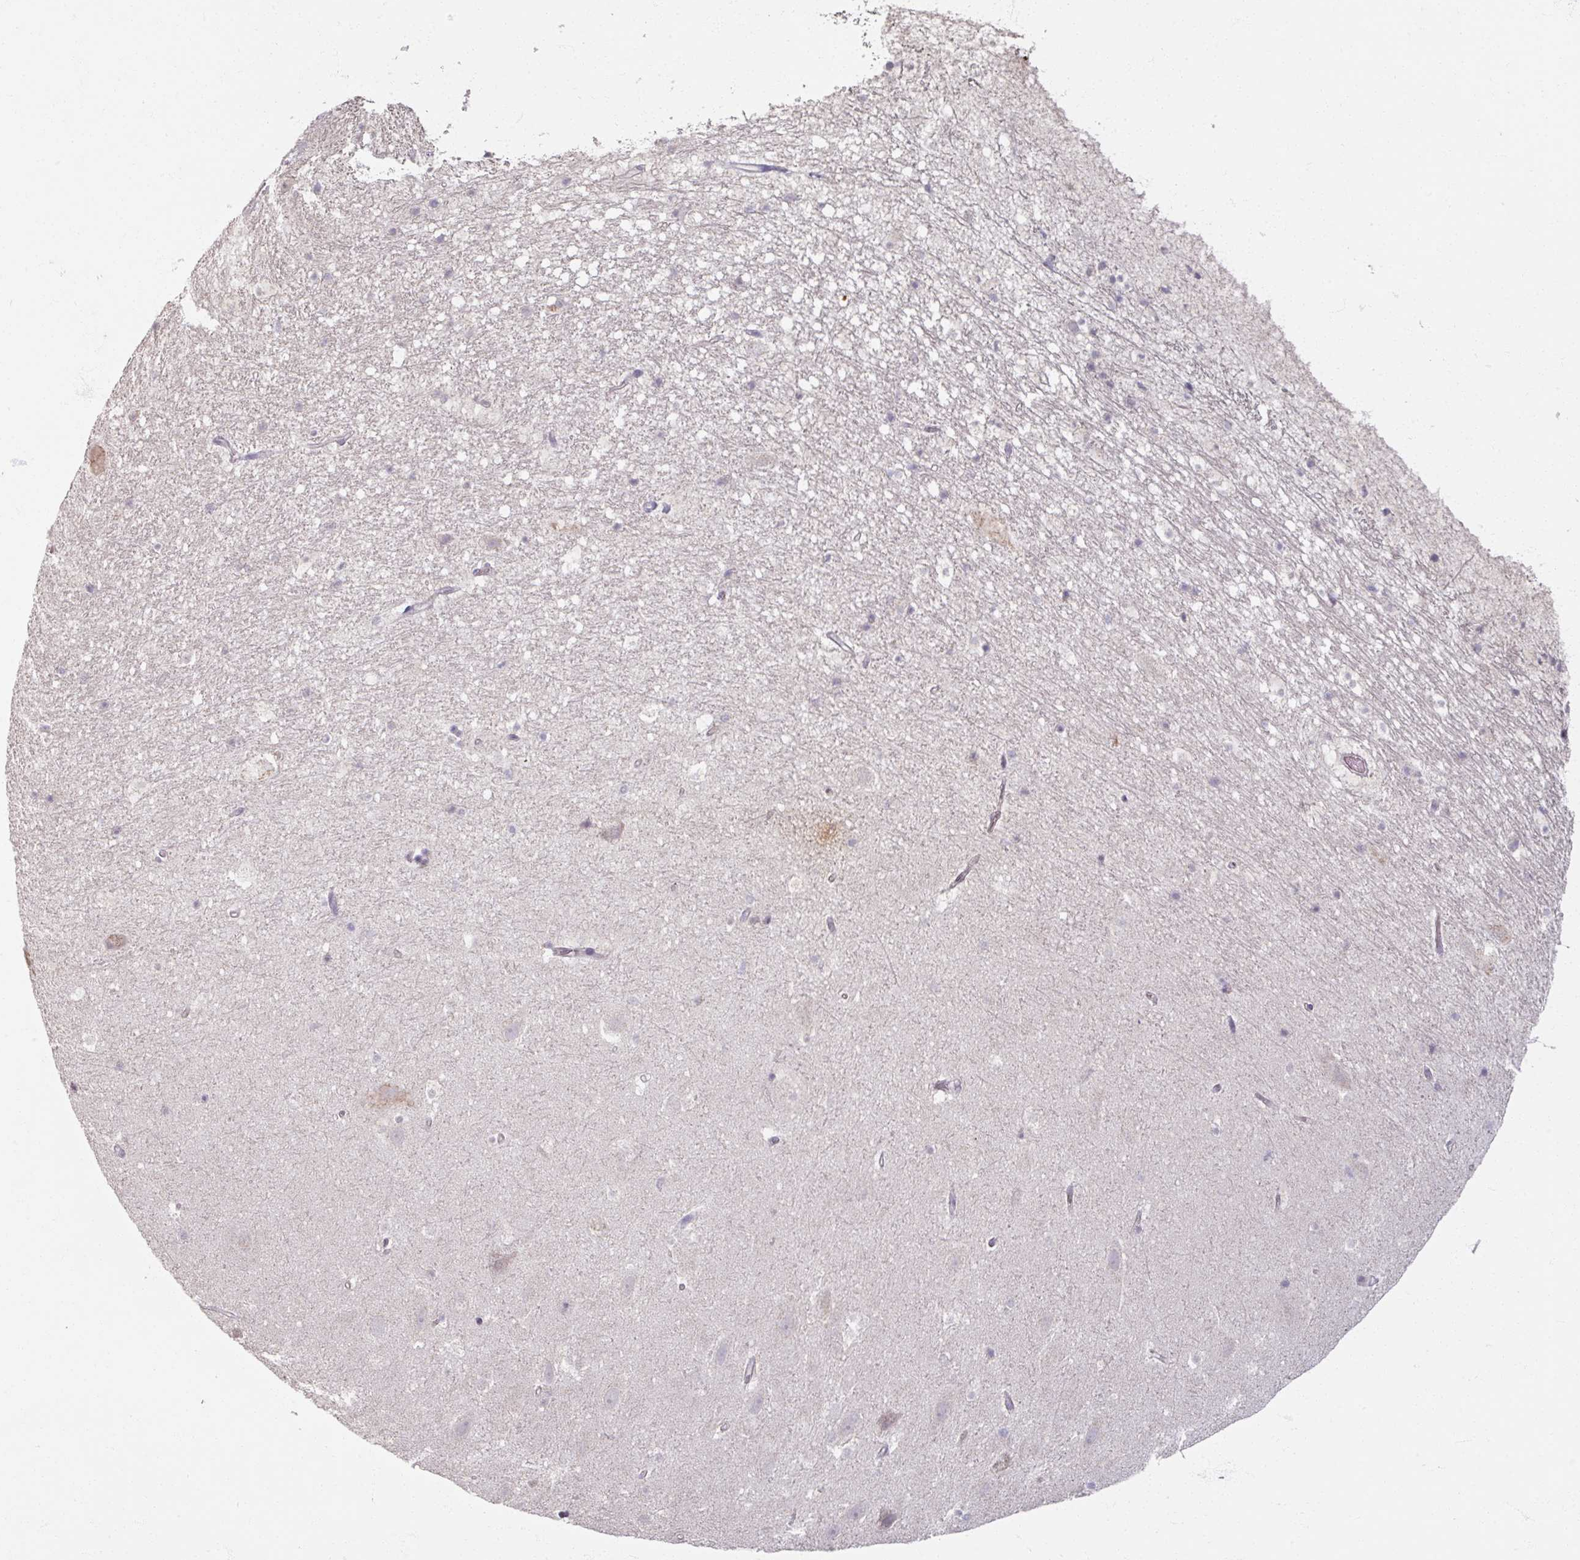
{"staining": {"intensity": "negative", "quantity": "none", "location": "none"}, "tissue": "hippocampus", "cell_type": "Glial cells", "image_type": "normal", "snomed": [{"axis": "morphology", "description": "Normal tissue, NOS"}, {"axis": "topography", "description": "Hippocampus"}], "caption": "The micrograph shows no significant positivity in glial cells of hippocampus.", "gene": "SOX11", "patient": {"sex": "male", "age": 37}}